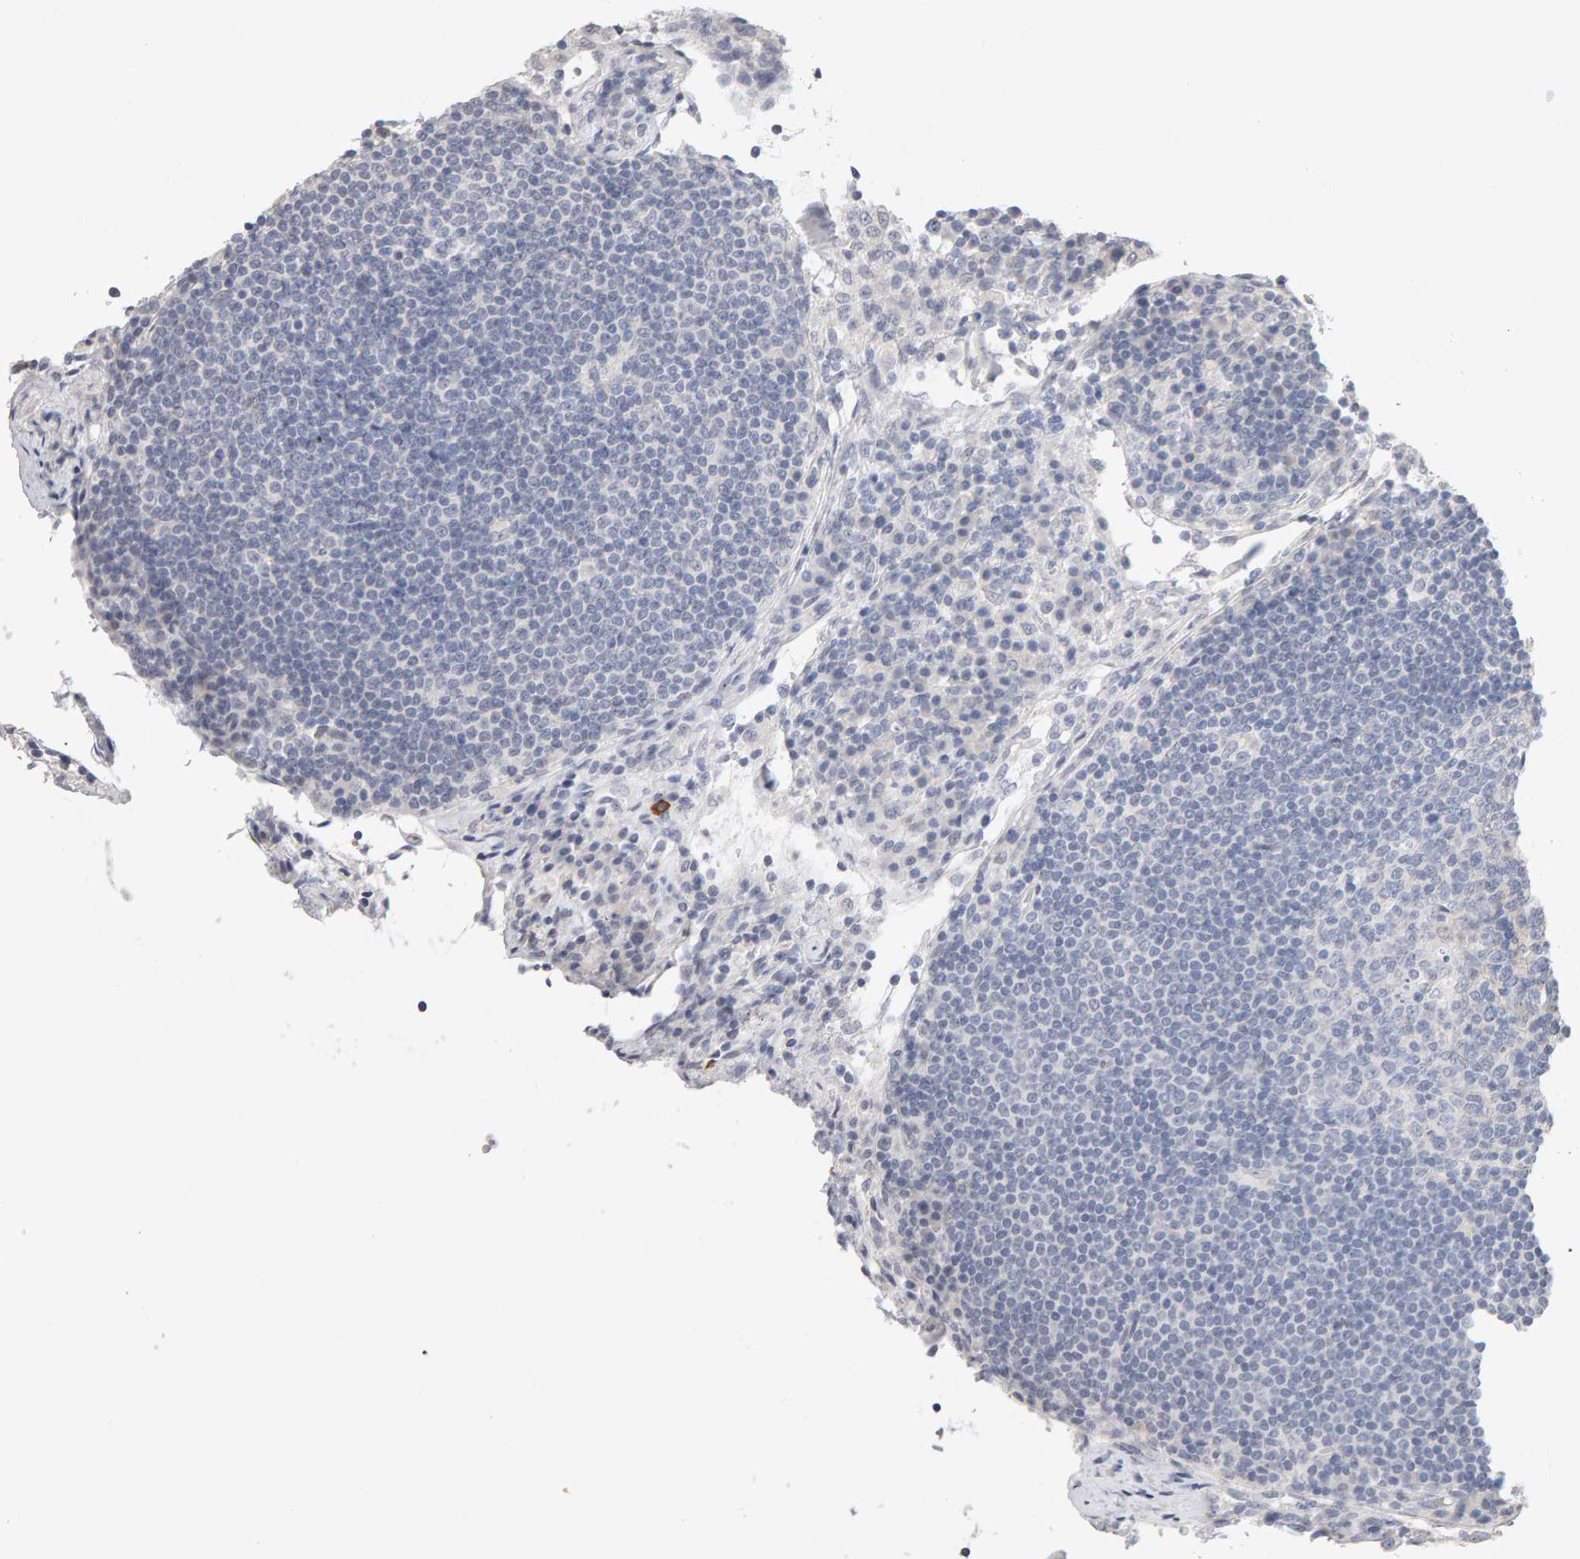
{"staining": {"intensity": "negative", "quantity": "none", "location": "none"}, "tissue": "lymph node", "cell_type": "Germinal center cells", "image_type": "normal", "snomed": [{"axis": "morphology", "description": "Normal tissue, NOS"}, {"axis": "topography", "description": "Lymph node"}], "caption": "Unremarkable lymph node was stained to show a protein in brown. There is no significant staining in germinal center cells. (Stains: DAB IHC with hematoxylin counter stain, Microscopy: brightfield microscopy at high magnification).", "gene": "HNF4A", "patient": {"sex": "female", "age": 53}}